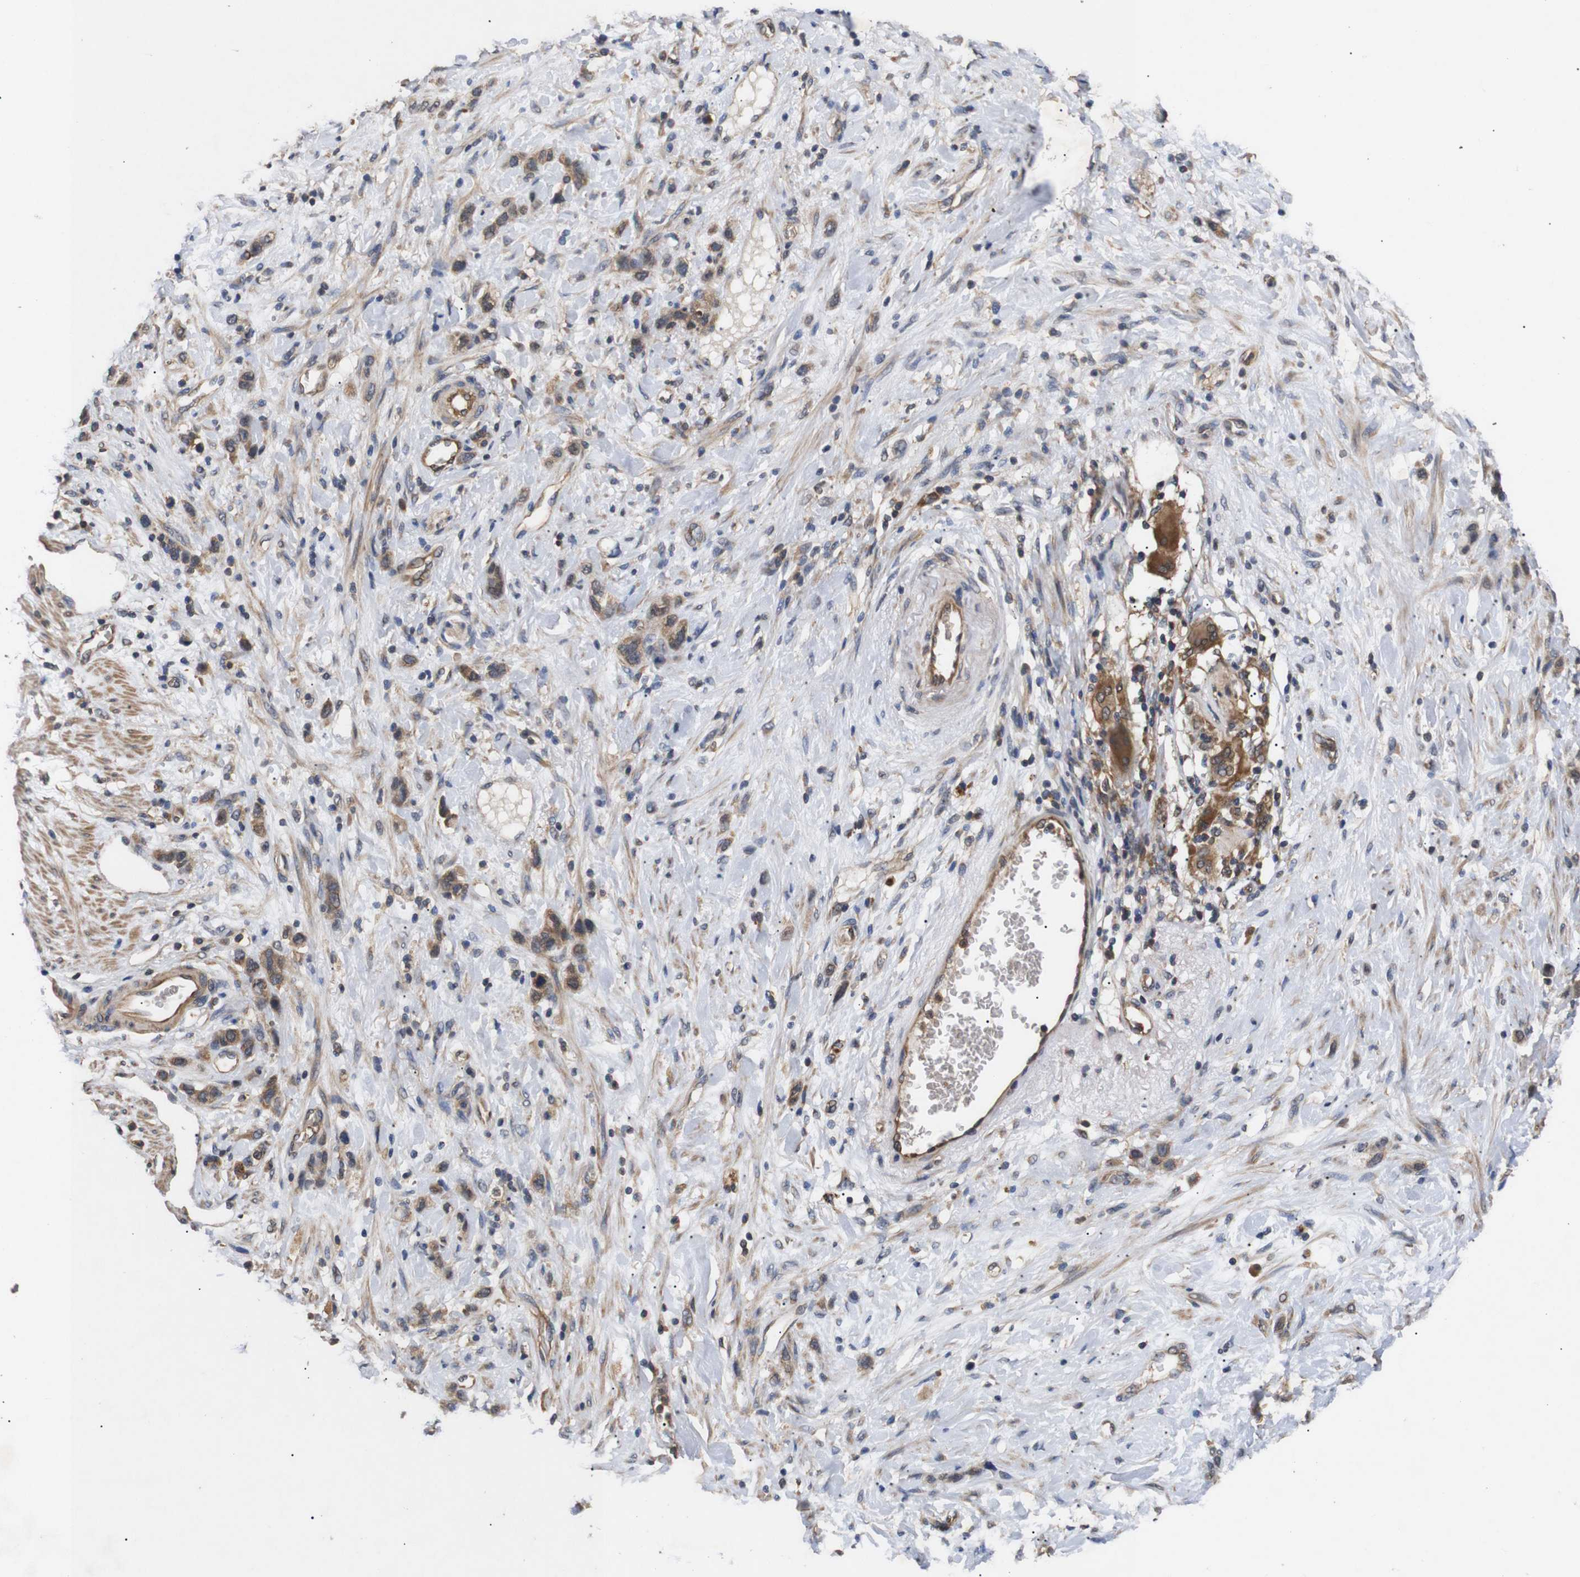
{"staining": {"intensity": "moderate", "quantity": ">75%", "location": "cytoplasmic/membranous"}, "tissue": "stomach cancer", "cell_type": "Tumor cells", "image_type": "cancer", "snomed": [{"axis": "morphology", "description": "Adenocarcinoma, NOS"}, {"axis": "morphology", "description": "Adenocarcinoma, High grade"}, {"axis": "topography", "description": "Stomach, upper"}, {"axis": "topography", "description": "Stomach, lower"}], "caption": "This photomicrograph demonstrates immunohistochemistry (IHC) staining of human high-grade adenocarcinoma (stomach), with medium moderate cytoplasmic/membranous staining in about >75% of tumor cells.", "gene": "DDR1", "patient": {"sex": "female", "age": 65}}